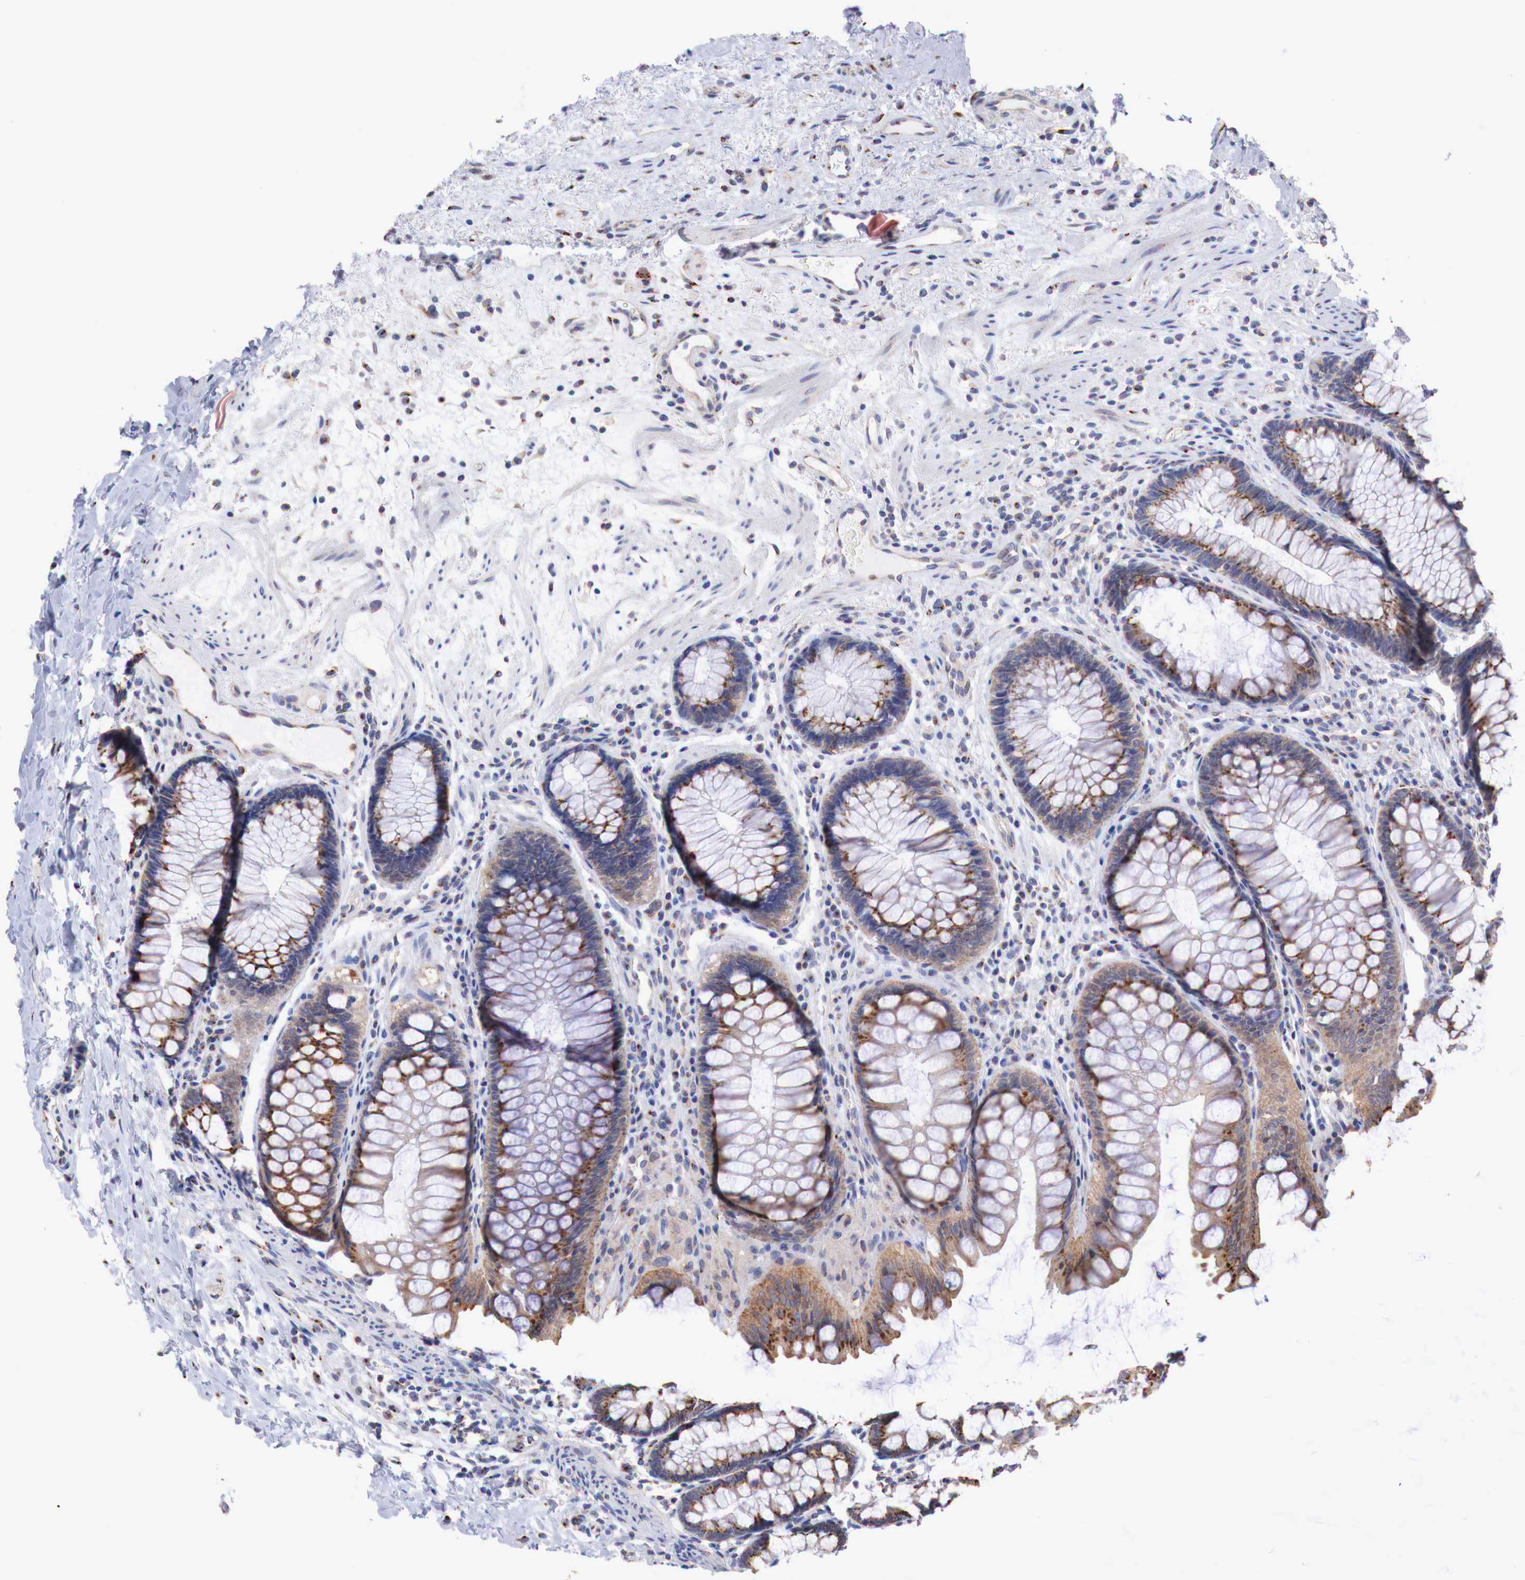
{"staining": {"intensity": "strong", "quantity": ">75%", "location": "cytoplasmic/membranous"}, "tissue": "rectum", "cell_type": "Glandular cells", "image_type": "normal", "snomed": [{"axis": "morphology", "description": "Normal tissue, NOS"}, {"axis": "topography", "description": "Rectum"}], "caption": "A brown stain shows strong cytoplasmic/membranous positivity of a protein in glandular cells of unremarkable rectum.", "gene": "SYAP1", "patient": {"sex": "male", "age": 77}}